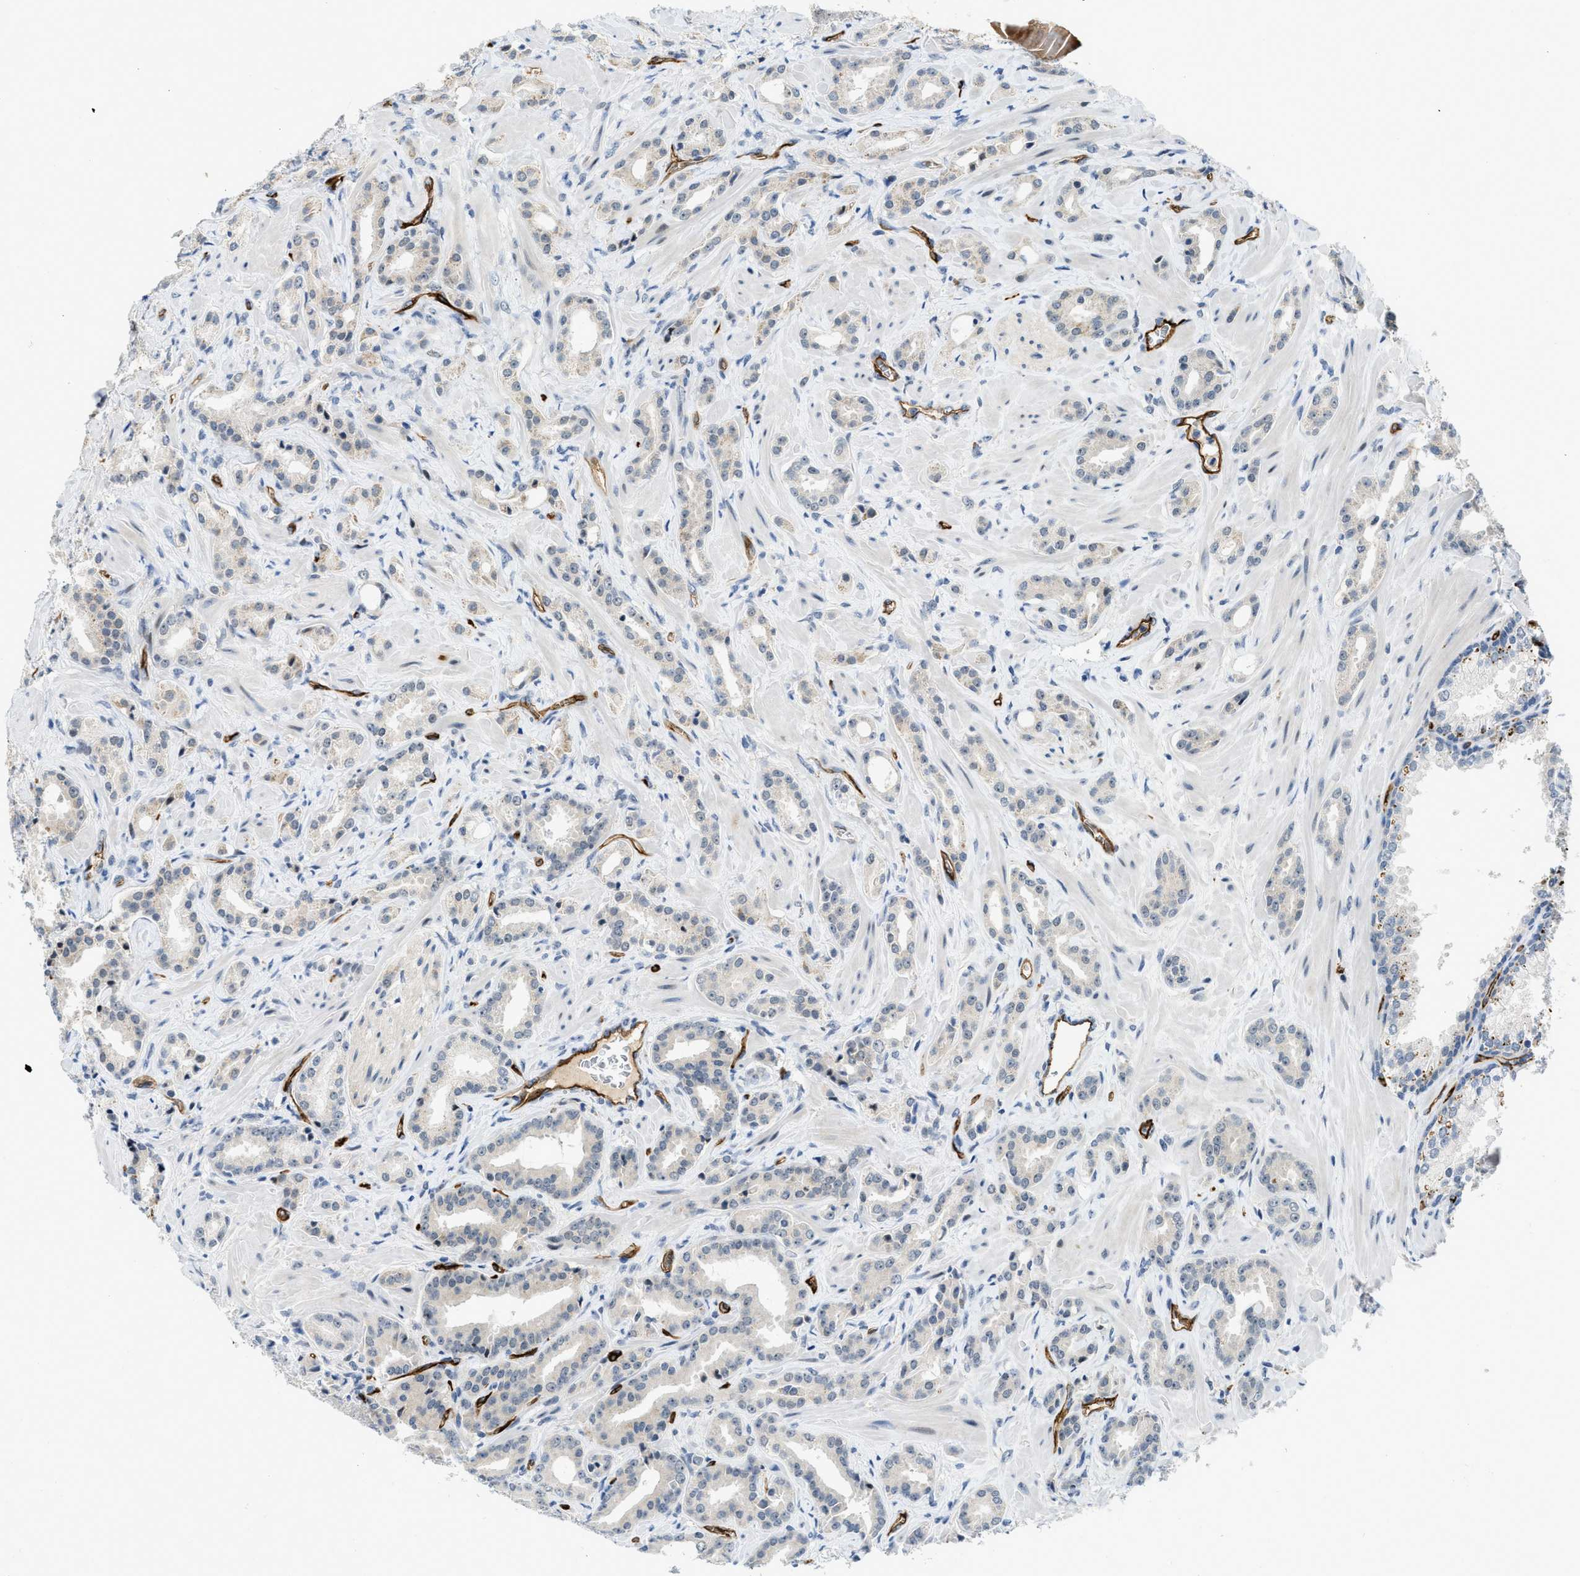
{"staining": {"intensity": "moderate", "quantity": "<25%", "location": "cytoplasmic/membranous"}, "tissue": "prostate cancer", "cell_type": "Tumor cells", "image_type": "cancer", "snomed": [{"axis": "morphology", "description": "Adenocarcinoma, High grade"}, {"axis": "topography", "description": "Prostate"}], "caption": "About <25% of tumor cells in human prostate adenocarcinoma (high-grade) show moderate cytoplasmic/membranous protein expression as visualized by brown immunohistochemical staining.", "gene": "SLCO2A1", "patient": {"sex": "male", "age": 64}}